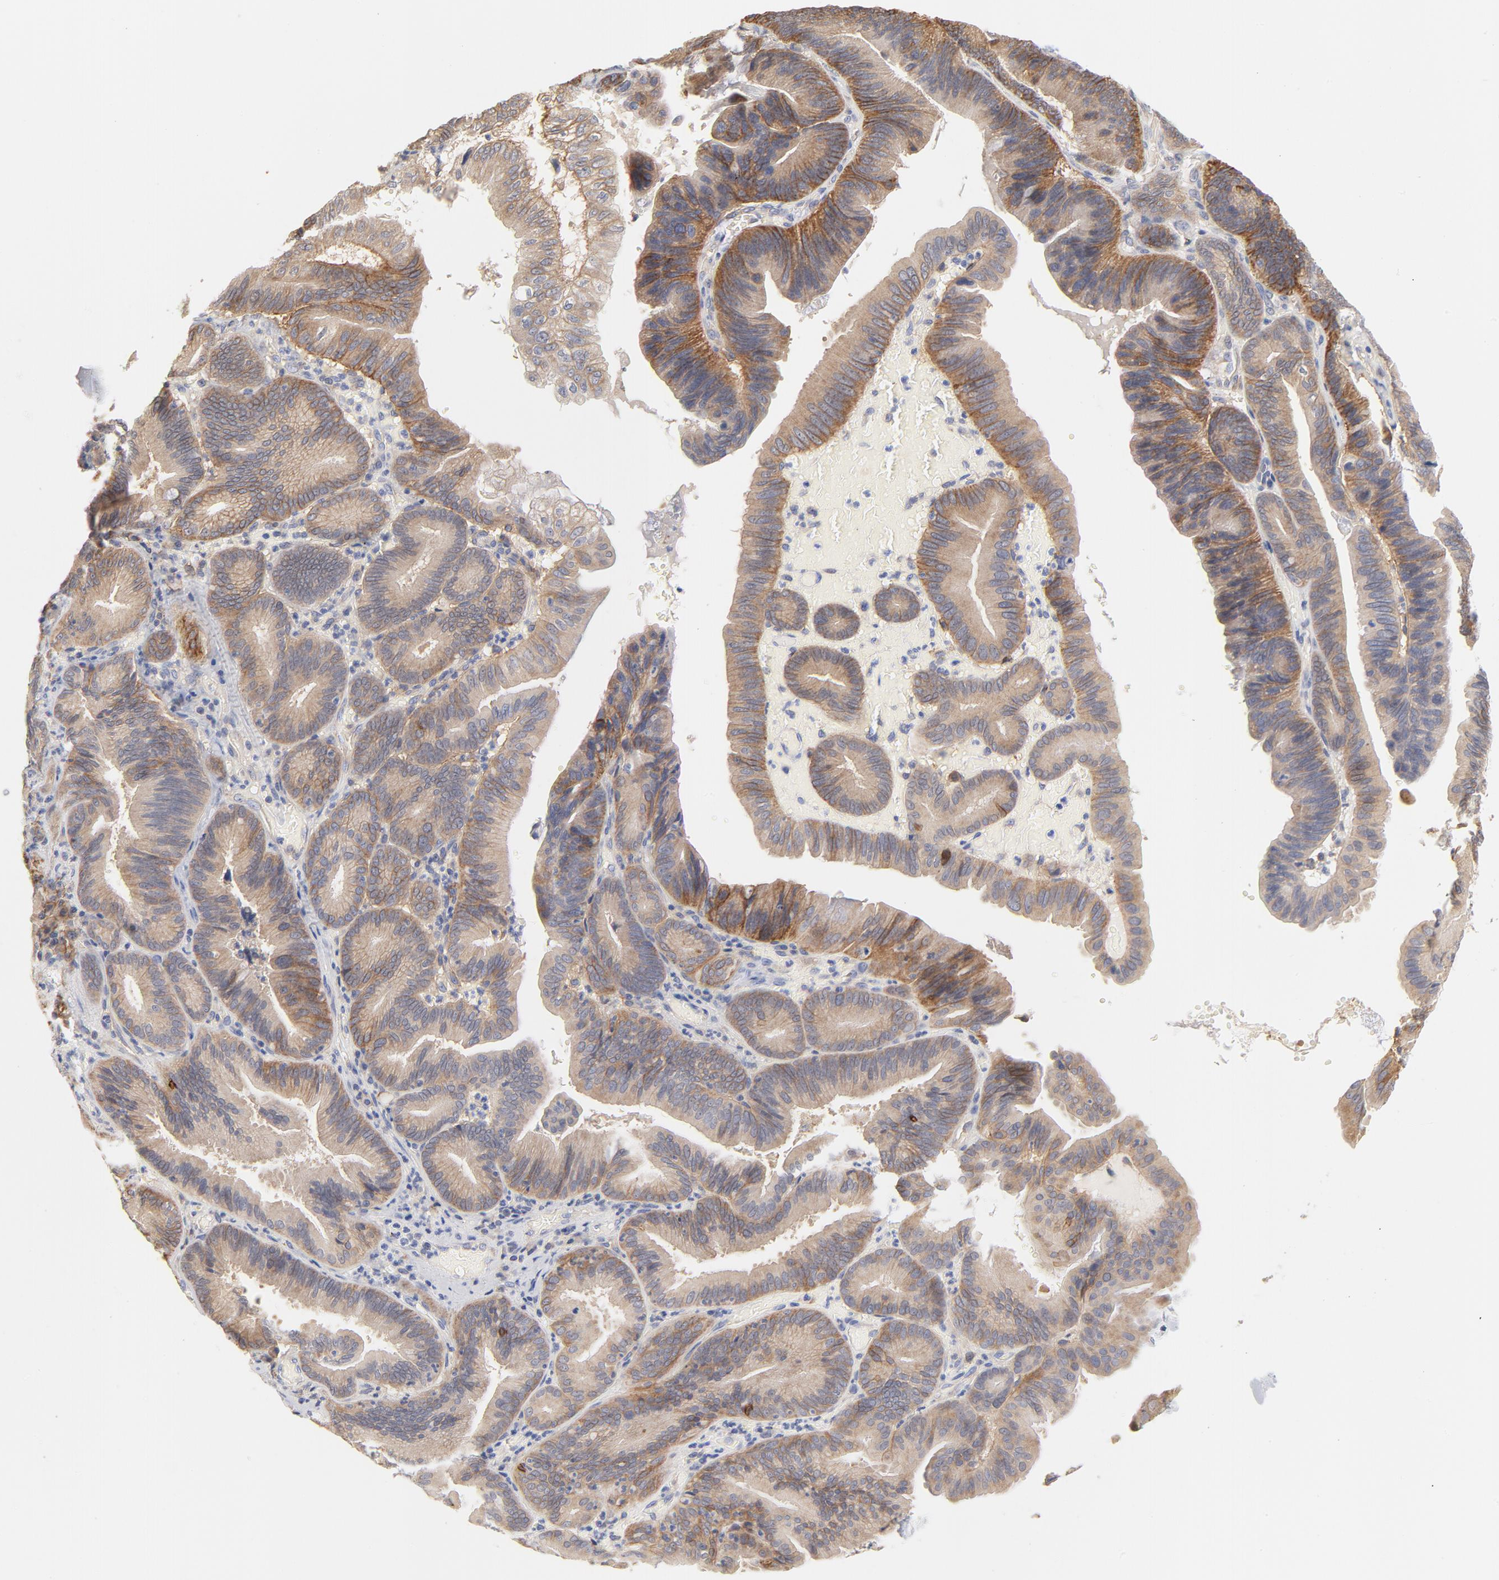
{"staining": {"intensity": "moderate", "quantity": ">75%", "location": "cytoplasmic/membranous"}, "tissue": "pancreatic cancer", "cell_type": "Tumor cells", "image_type": "cancer", "snomed": [{"axis": "morphology", "description": "Adenocarcinoma, NOS"}, {"axis": "topography", "description": "Pancreas"}], "caption": "Immunohistochemistry (IHC) image of human pancreatic cancer stained for a protein (brown), which demonstrates medium levels of moderate cytoplasmic/membranous staining in approximately >75% of tumor cells.", "gene": "SETD3", "patient": {"sex": "male", "age": 82}}